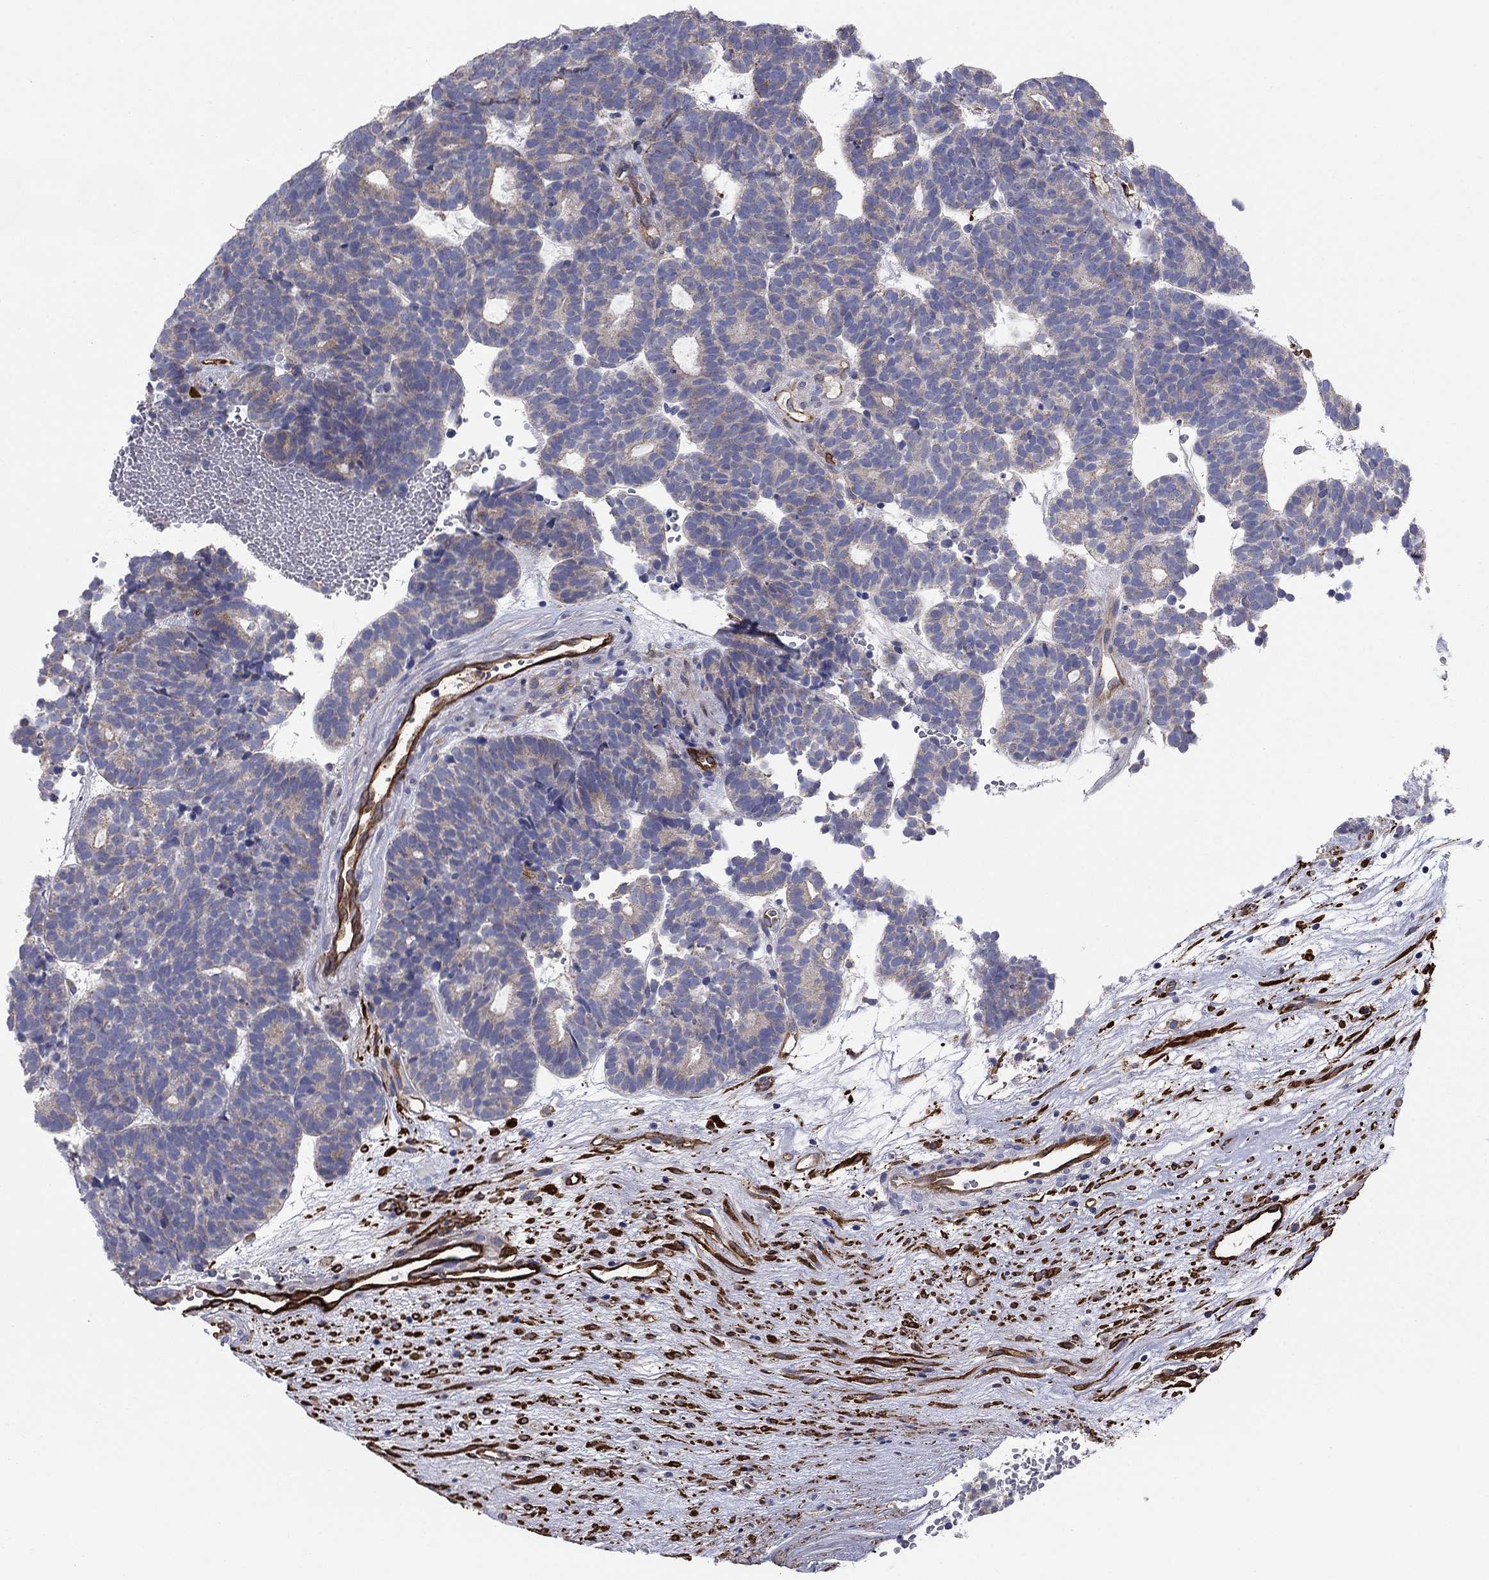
{"staining": {"intensity": "weak", "quantity": "<25%", "location": "cytoplasmic/membranous"}, "tissue": "head and neck cancer", "cell_type": "Tumor cells", "image_type": "cancer", "snomed": [{"axis": "morphology", "description": "Adenocarcinoma, NOS"}, {"axis": "topography", "description": "Head-Neck"}], "caption": "Adenocarcinoma (head and neck) stained for a protein using immunohistochemistry reveals no positivity tumor cells.", "gene": "EMP2", "patient": {"sex": "female", "age": 81}}